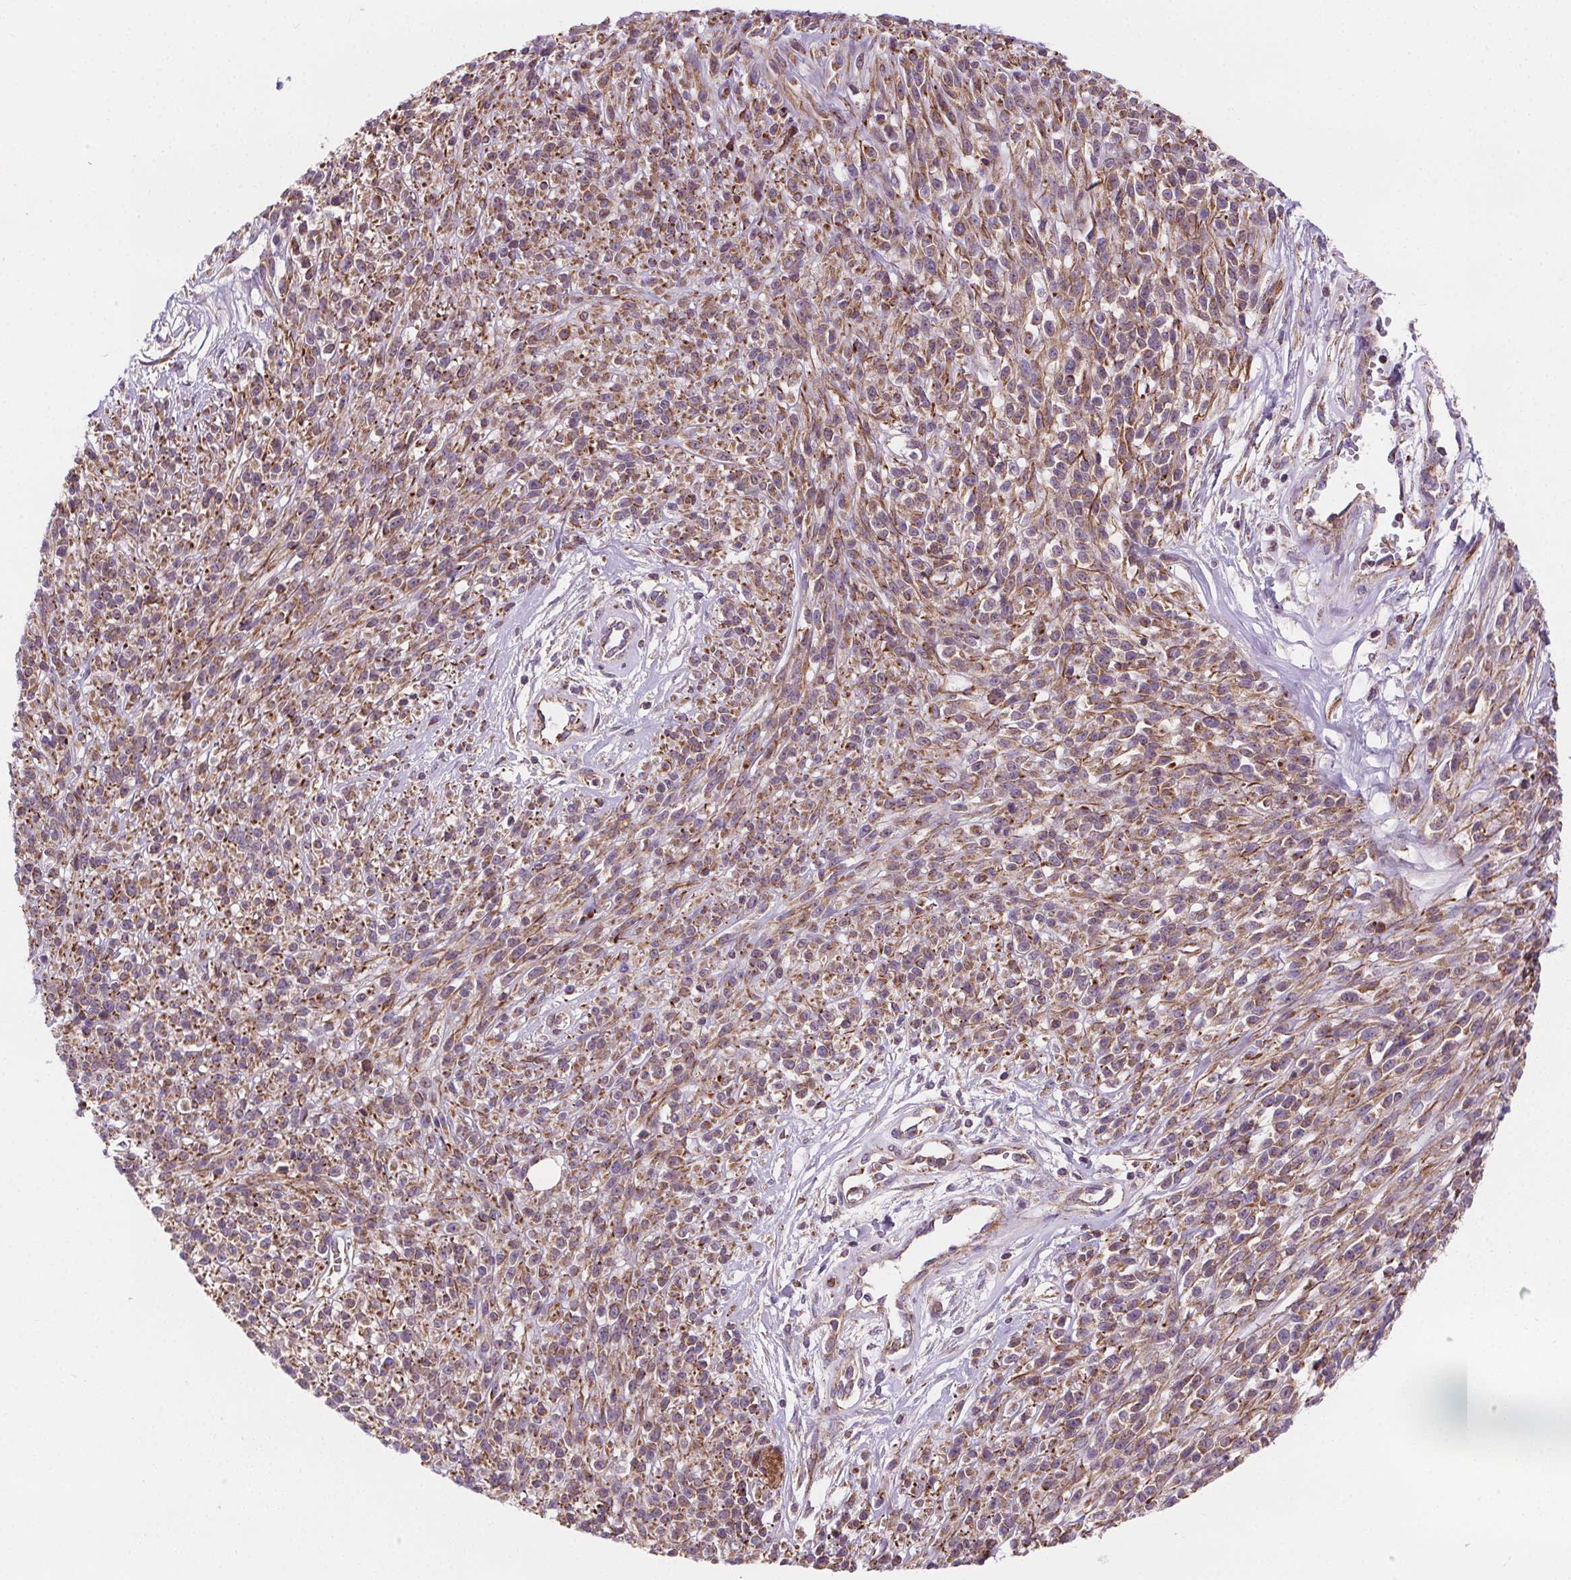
{"staining": {"intensity": "moderate", "quantity": "25%-75%", "location": "cytoplasmic/membranous"}, "tissue": "melanoma", "cell_type": "Tumor cells", "image_type": "cancer", "snomed": [{"axis": "morphology", "description": "Malignant melanoma, NOS"}, {"axis": "topography", "description": "Skin"}, {"axis": "topography", "description": "Skin of trunk"}], "caption": "Protein expression analysis of melanoma displays moderate cytoplasmic/membranous positivity in approximately 25%-75% of tumor cells.", "gene": "GOLT1B", "patient": {"sex": "male", "age": 74}}